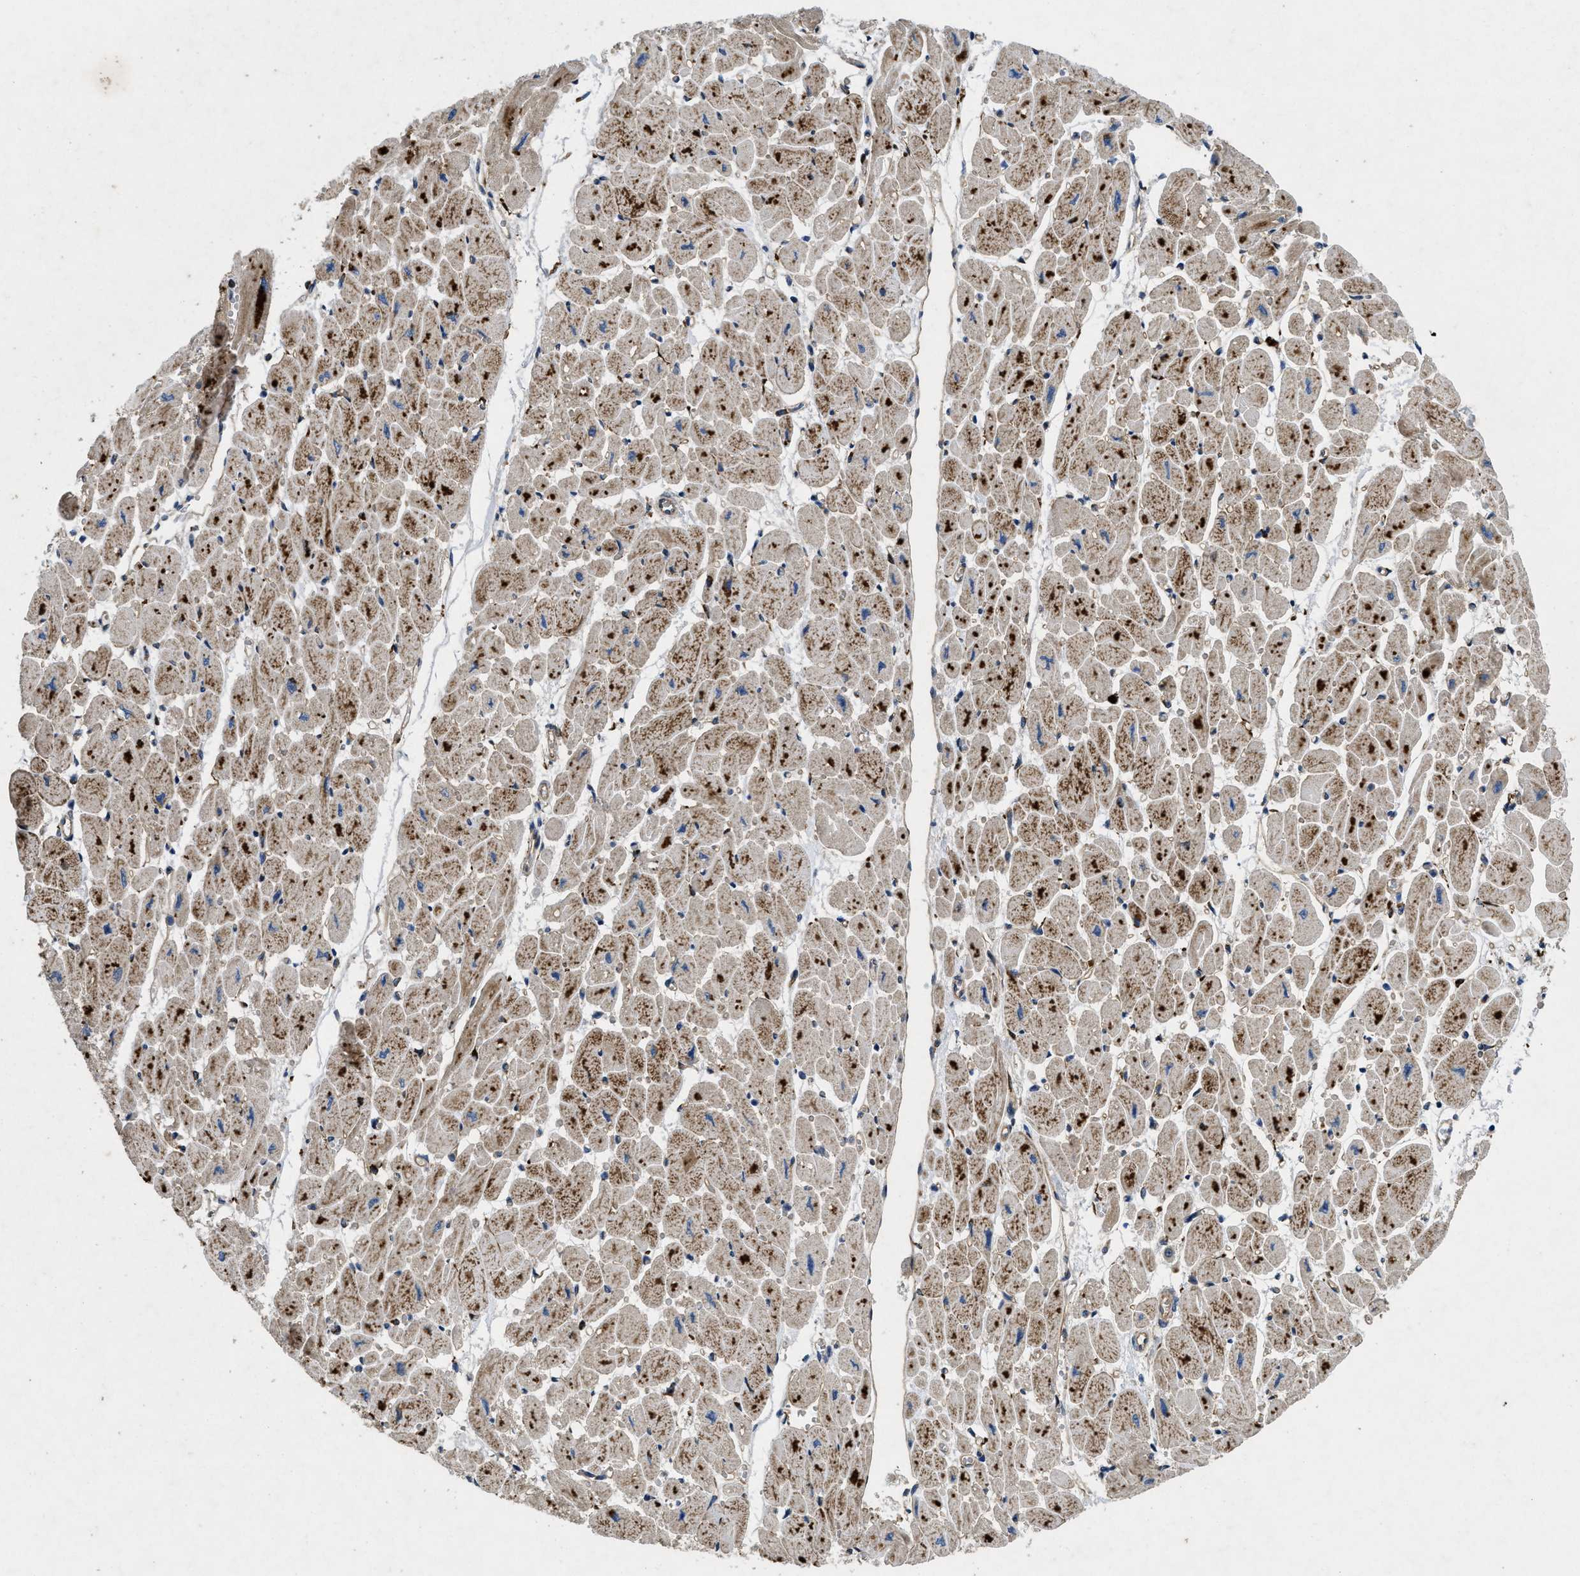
{"staining": {"intensity": "moderate", "quantity": ">75%", "location": "cytoplasmic/membranous"}, "tissue": "heart muscle", "cell_type": "Cardiomyocytes", "image_type": "normal", "snomed": [{"axis": "morphology", "description": "Normal tissue, NOS"}, {"axis": "topography", "description": "Heart"}], "caption": "Heart muscle stained with immunohistochemistry (IHC) shows moderate cytoplasmic/membranous positivity in about >75% of cardiomyocytes.", "gene": "HSPA12B", "patient": {"sex": "female", "age": 54}}